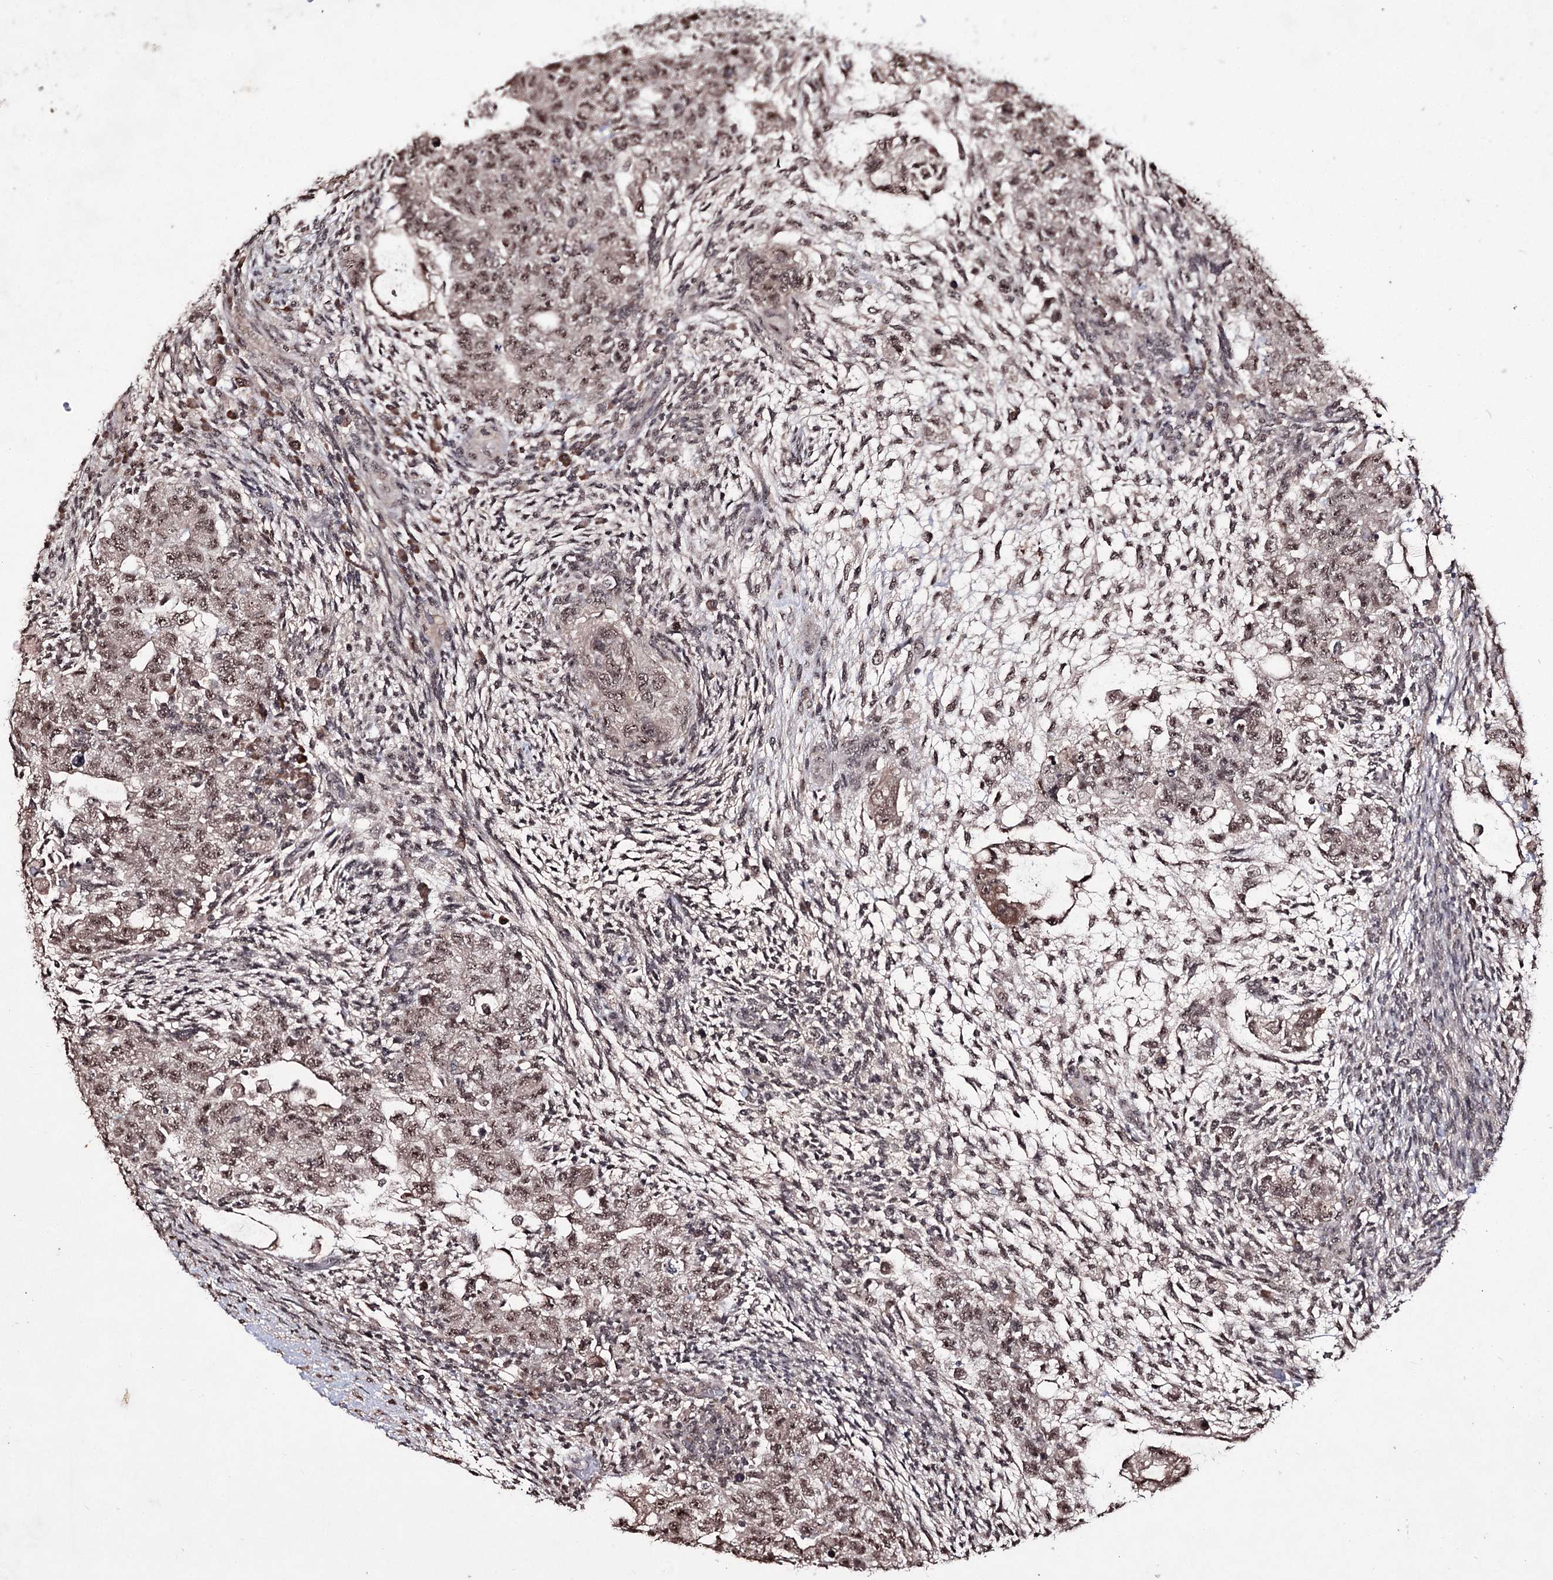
{"staining": {"intensity": "moderate", "quantity": ">75%", "location": "nuclear"}, "tissue": "testis cancer", "cell_type": "Tumor cells", "image_type": "cancer", "snomed": [{"axis": "morphology", "description": "Normal tissue, NOS"}, {"axis": "morphology", "description": "Carcinoma, Embryonal, NOS"}, {"axis": "topography", "description": "Testis"}], "caption": "Testis embryonal carcinoma stained for a protein shows moderate nuclear positivity in tumor cells. (brown staining indicates protein expression, while blue staining denotes nuclei).", "gene": "VGLL4", "patient": {"sex": "male", "age": 36}}